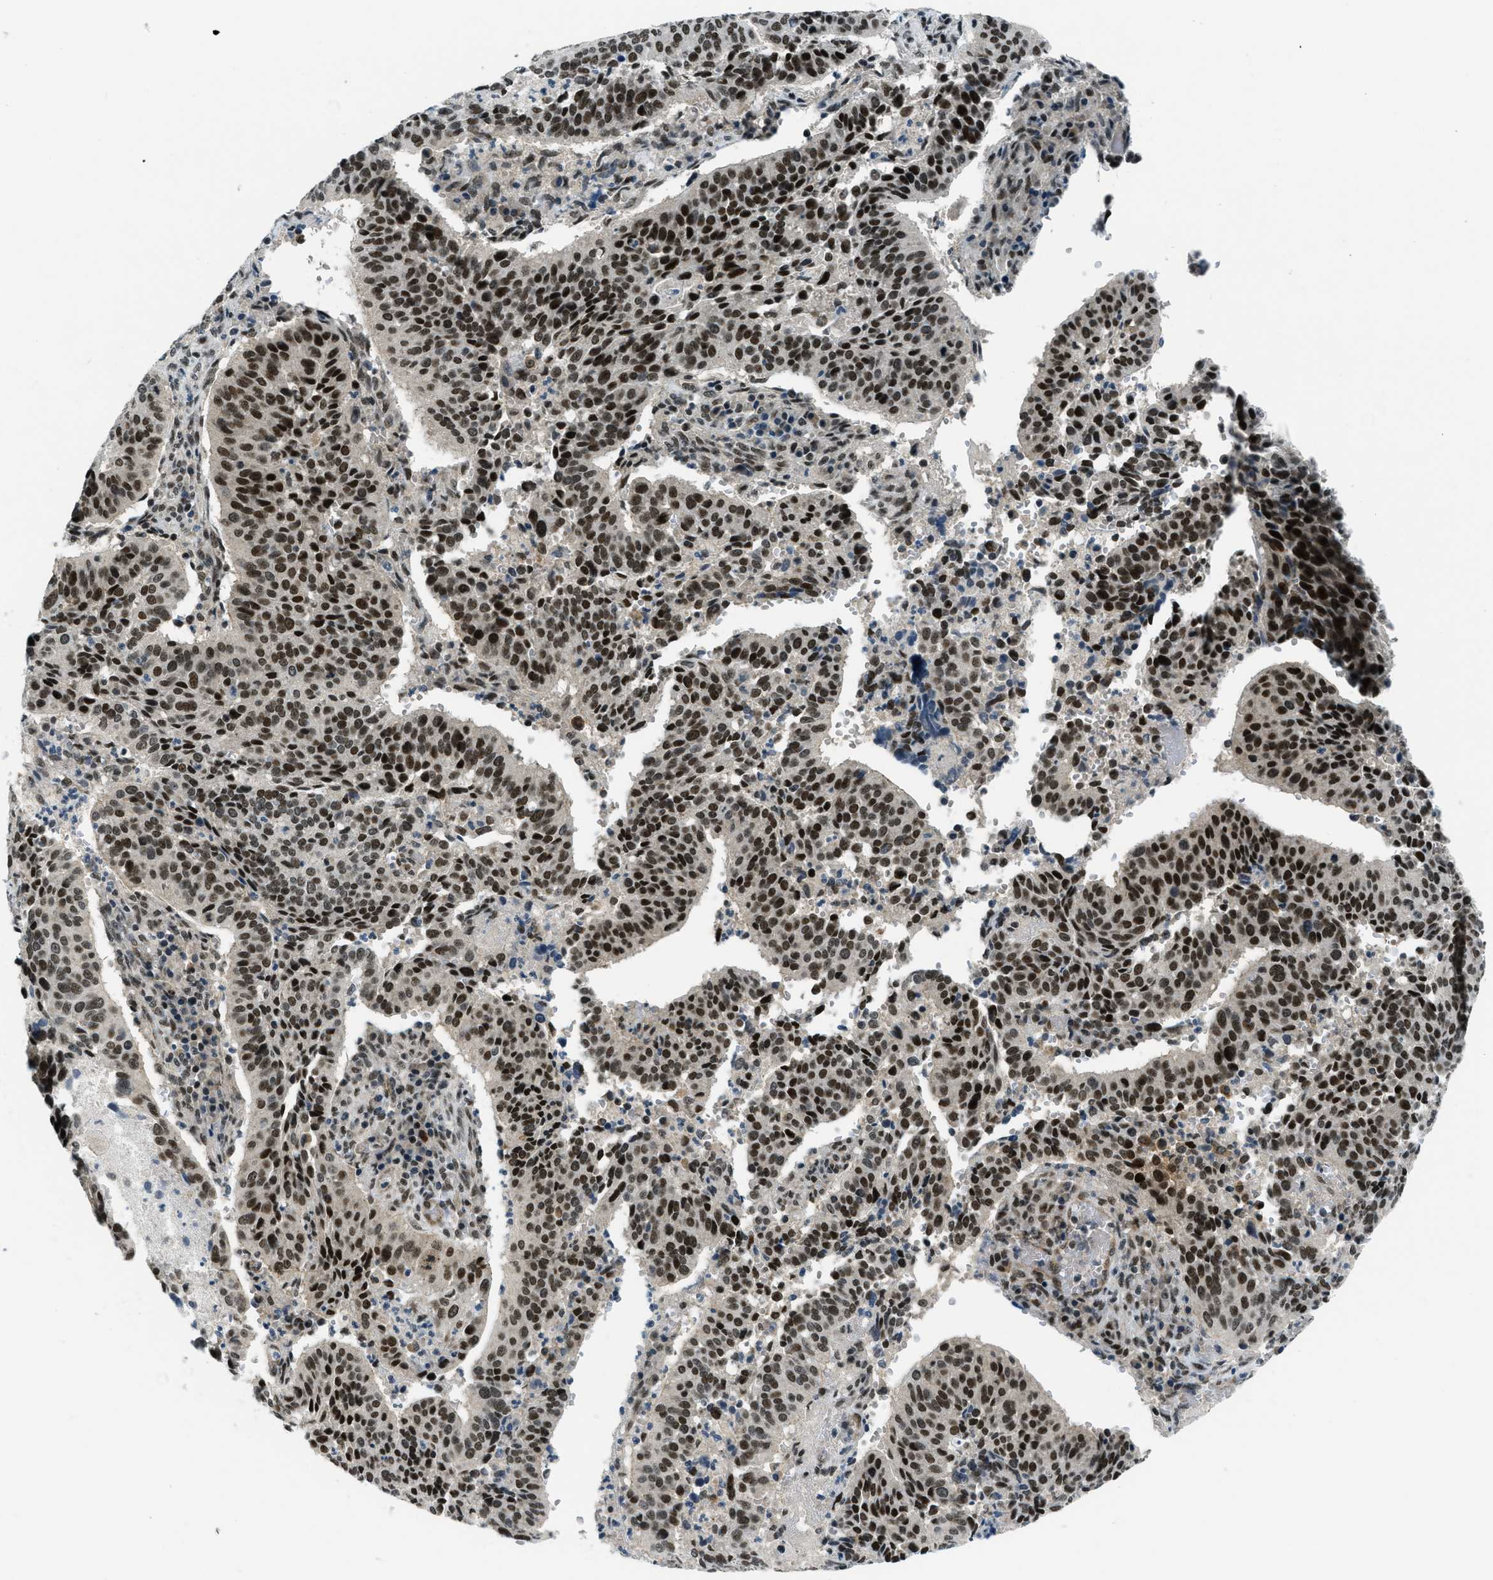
{"staining": {"intensity": "strong", "quantity": ">75%", "location": "nuclear"}, "tissue": "cervical cancer", "cell_type": "Tumor cells", "image_type": "cancer", "snomed": [{"axis": "morphology", "description": "Normal tissue, NOS"}, {"axis": "morphology", "description": "Squamous cell carcinoma, NOS"}, {"axis": "topography", "description": "Cervix"}], "caption": "Protein positivity by immunohistochemistry displays strong nuclear positivity in about >75% of tumor cells in cervical cancer. (IHC, brightfield microscopy, high magnification).", "gene": "KLF6", "patient": {"sex": "female", "age": 39}}